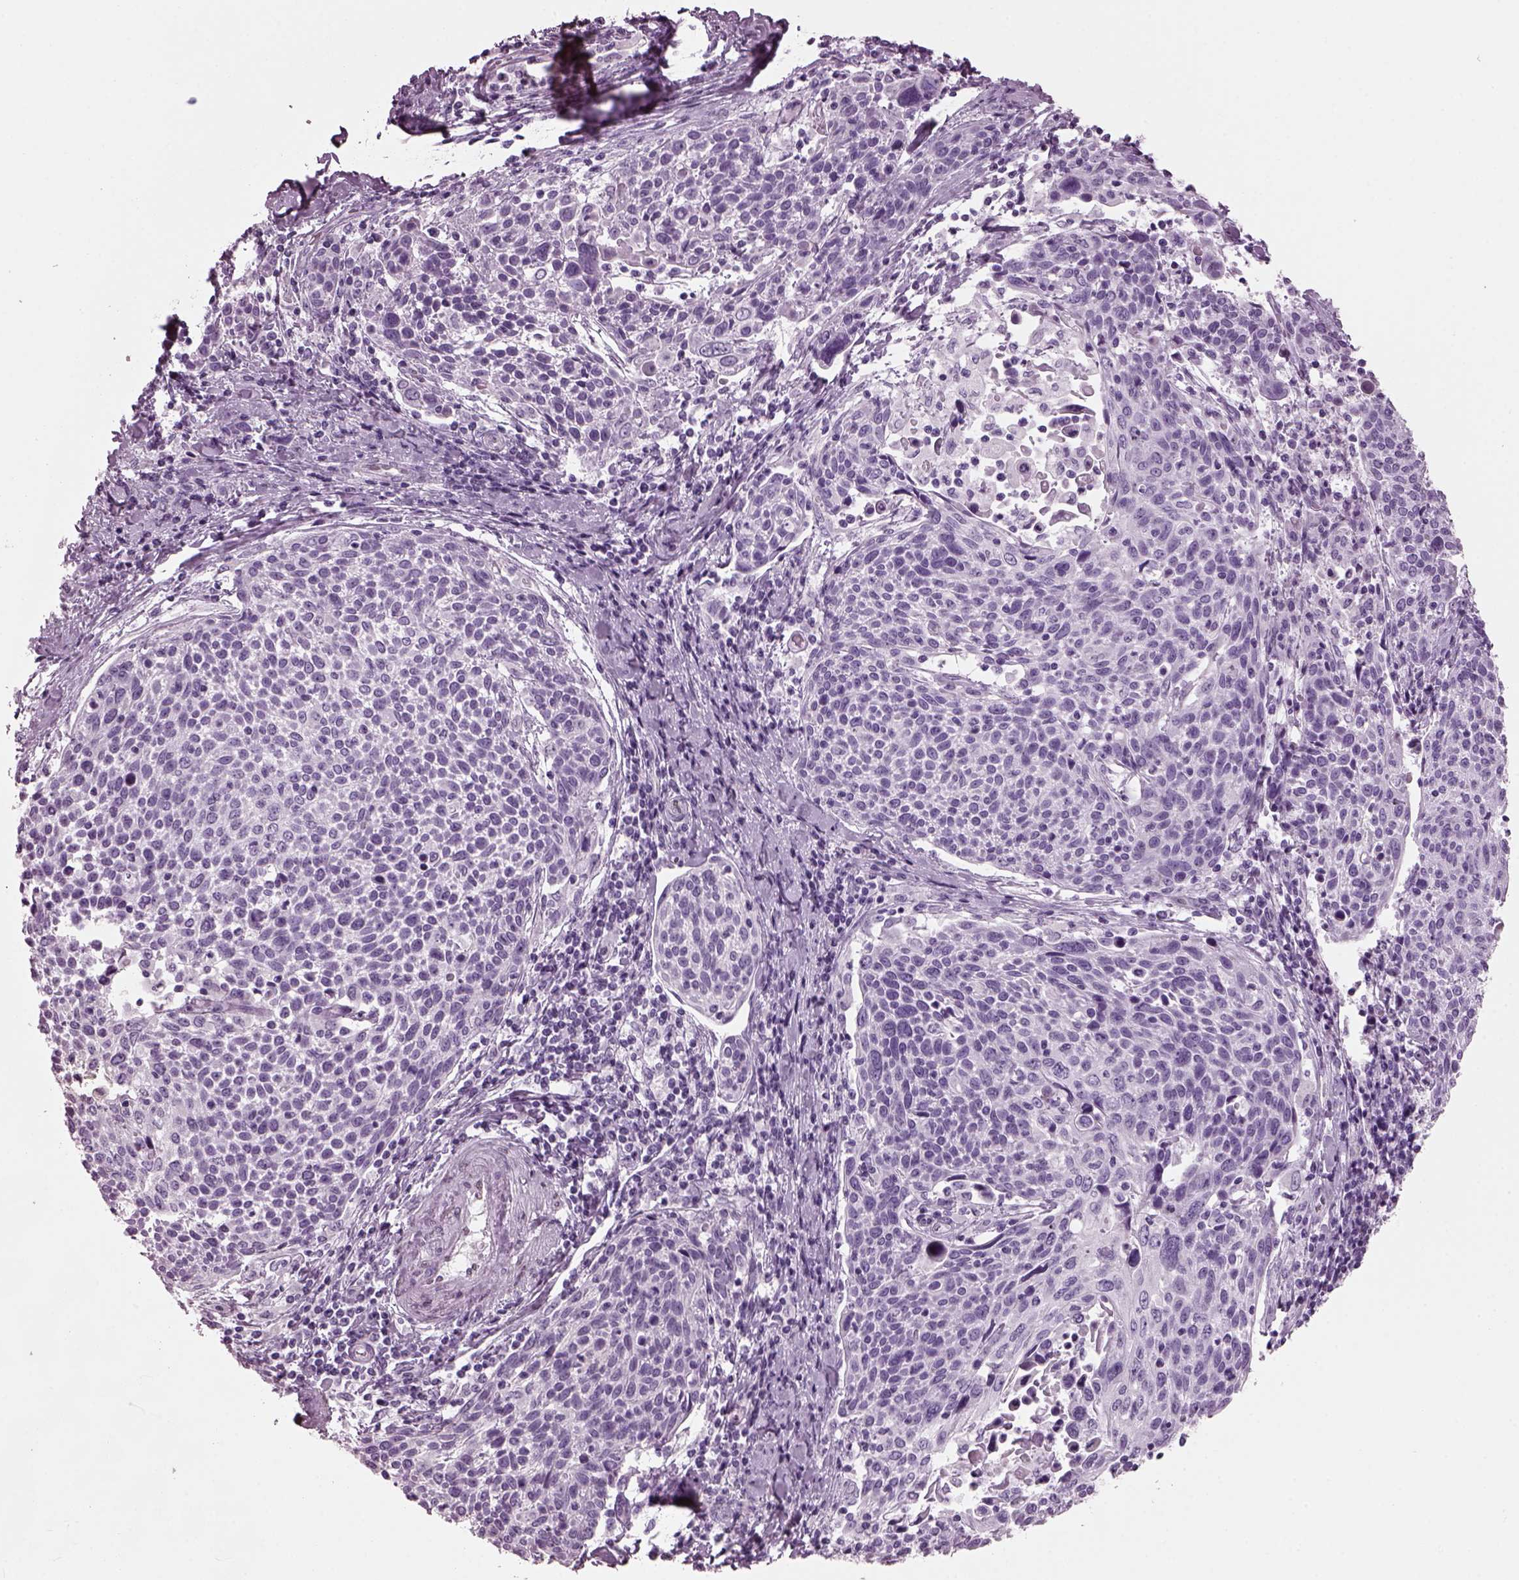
{"staining": {"intensity": "negative", "quantity": "none", "location": "none"}, "tissue": "cervical cancer", "cell_type": "Tumor cells", "image_type": "cancer", "snomed": [{"axis": "morphology", "description": "Squamous cell carcinoma, NOS"}, {"axis": "topography", "description": "Cervix"}], "caption": "A histopathology image of squamous cell carcinoma (cervical) stained for a protein shows no brown staining in tumor cells.", "gene": "KRTAP3-2", "patient": {"sex": "female", "age": 61}}